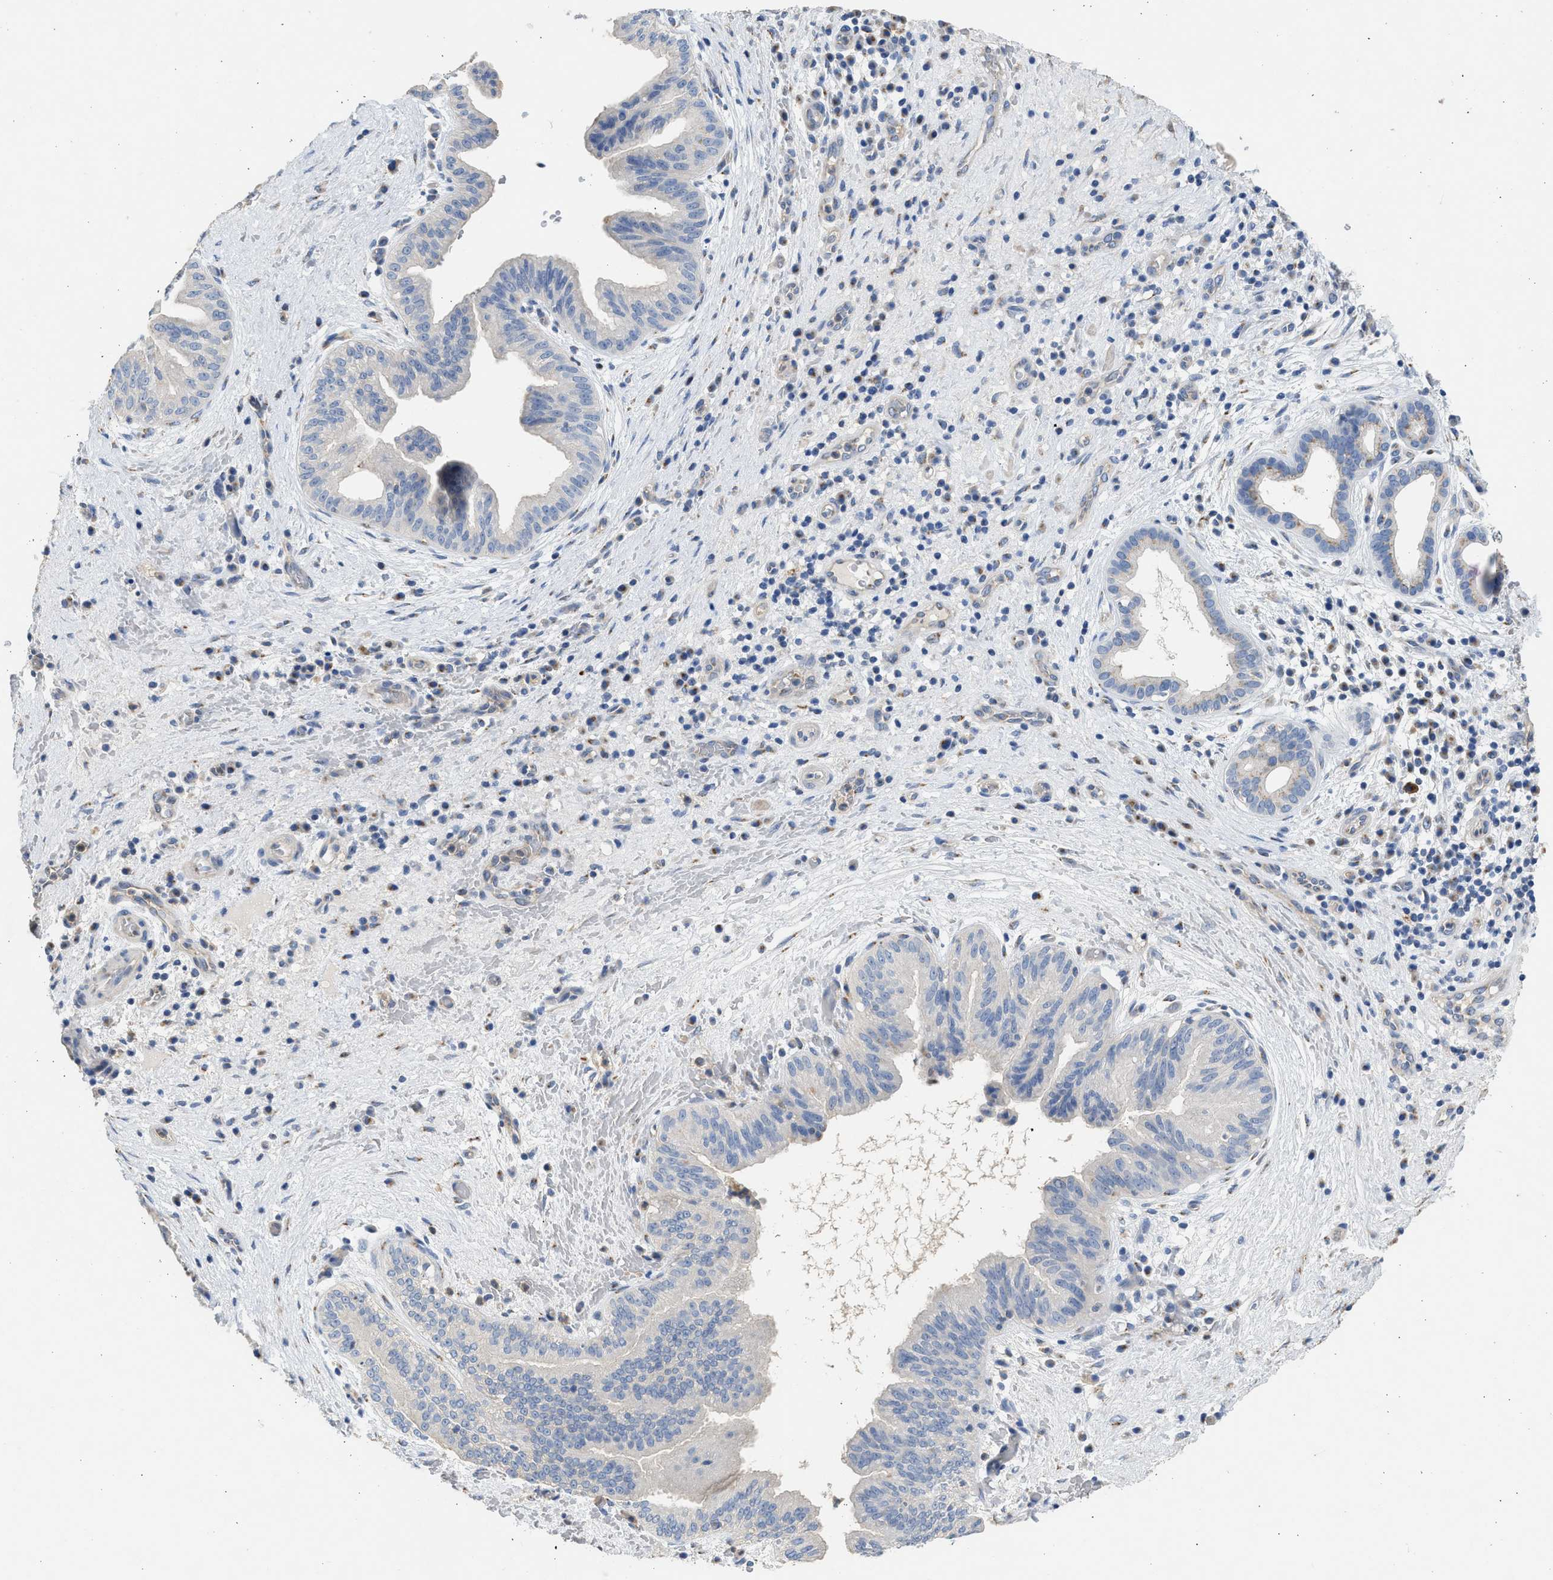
{"staining": {"intensity": "weak", "quantity": "<25%", "location": "cytoplasmic/membranous"}, "tissue": "liver cancer", "cell_type": "Tumor cells", "image_type": "cancer", "snomed": [{"axis": "morphology", "description": "Cholangiocarcinoma"}, {"axis": "topography", "description": "Liver"}], "caption": "Cholangiocarcinoma (liver) stained for a protein using immunohistochemistry (IHC) demonstrates no expression tumor cells.", "gene": "IPO8", "patient": {"sex": "female", "age": 38}}